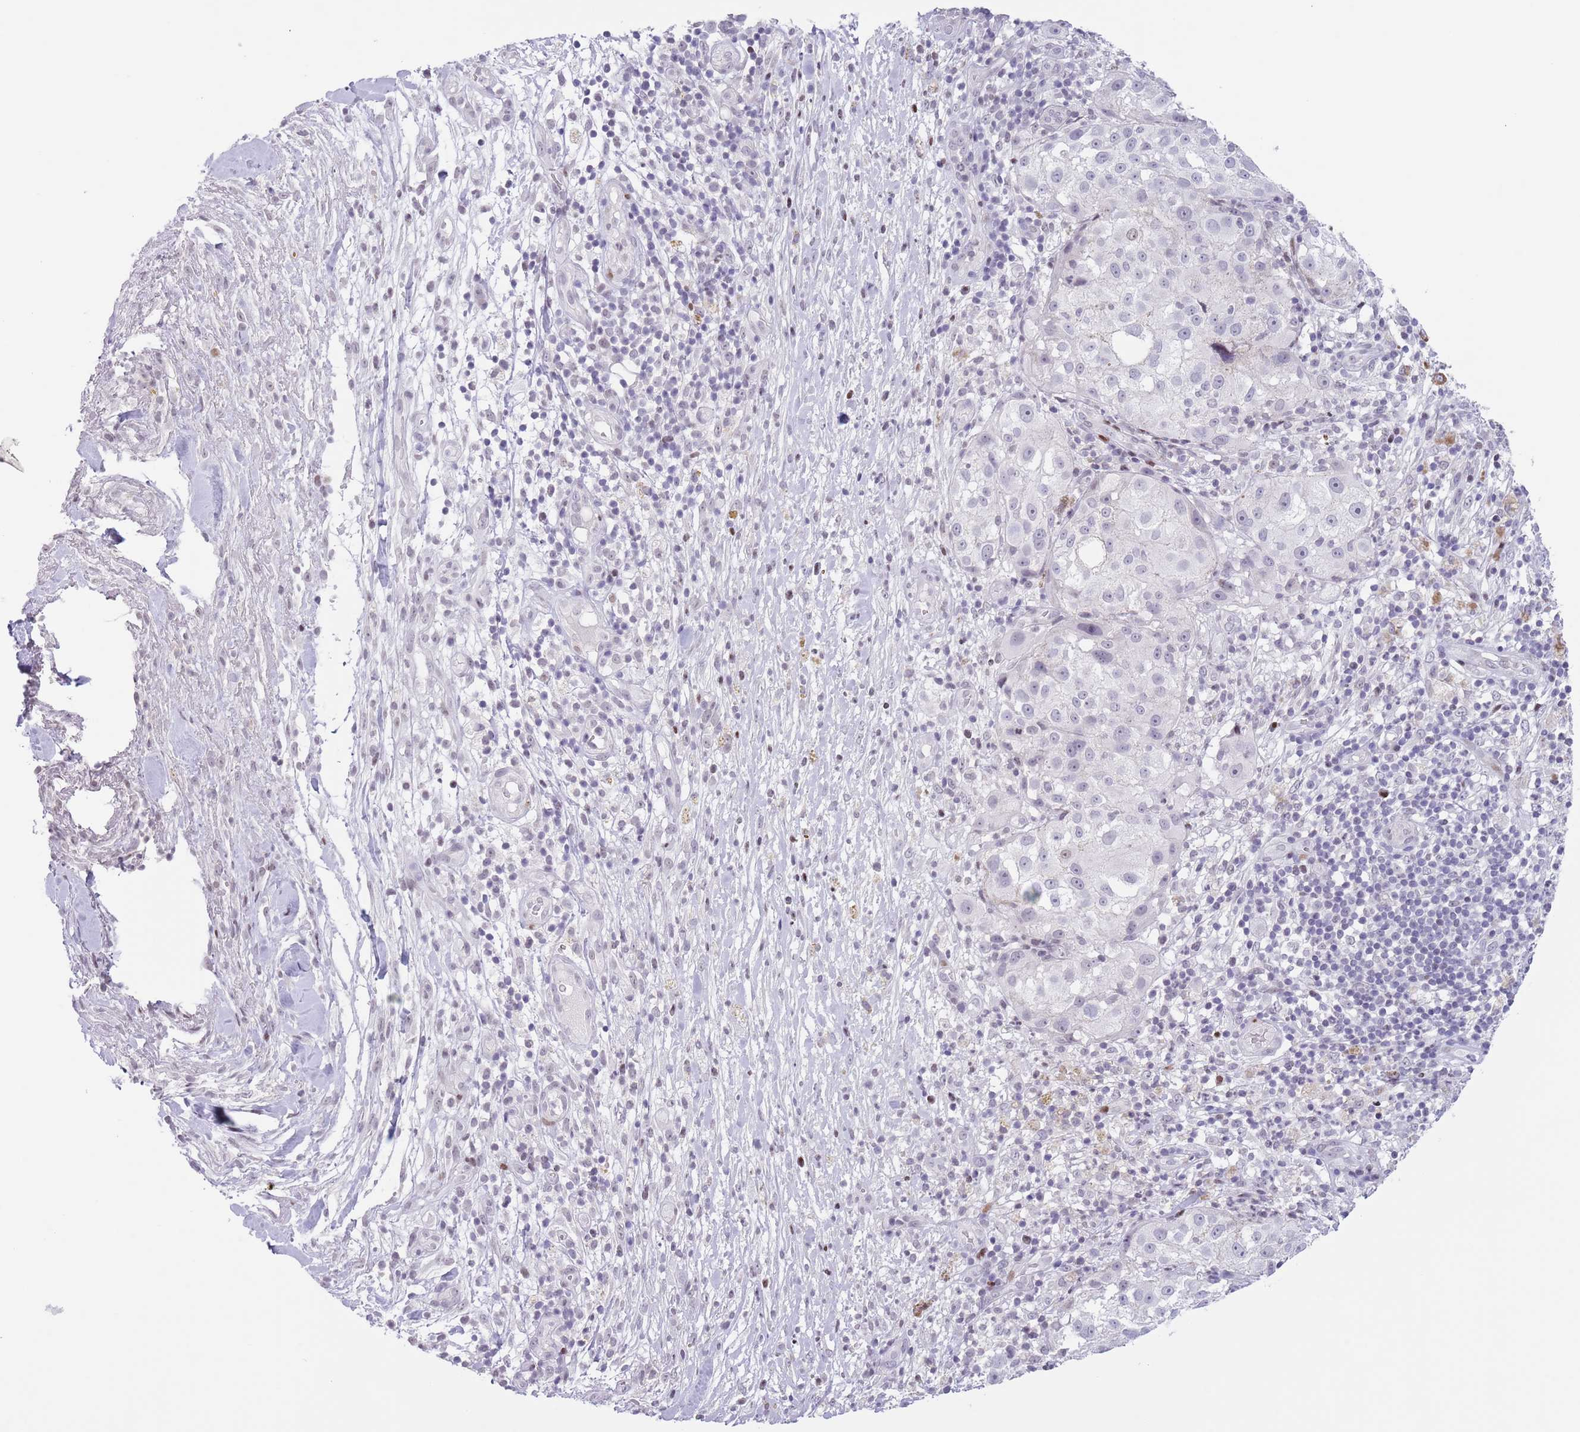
{"staining": {"intensity": "negative", "quantity": "none", "location": "none"}, "tissue": "melanoma", "cell_type": "Tumor cells", "image_type": "cancer", "snomed": [{"axis": "morphology", "description": "Normal morphology"}, {"axis": "morphology", "description": "Malignant melanoma, NOS"}, {"axis": "topography", "description": "Skin"}], "caption": "Tumor cells show no significant staining in melanoma. (Brightfield microscopy of DAB (3,3'-diaminobenzidine) immunohistochemistry at high magnification).", "gene": "MFSD10", "patient": {"sex": "female", "age": 72}}